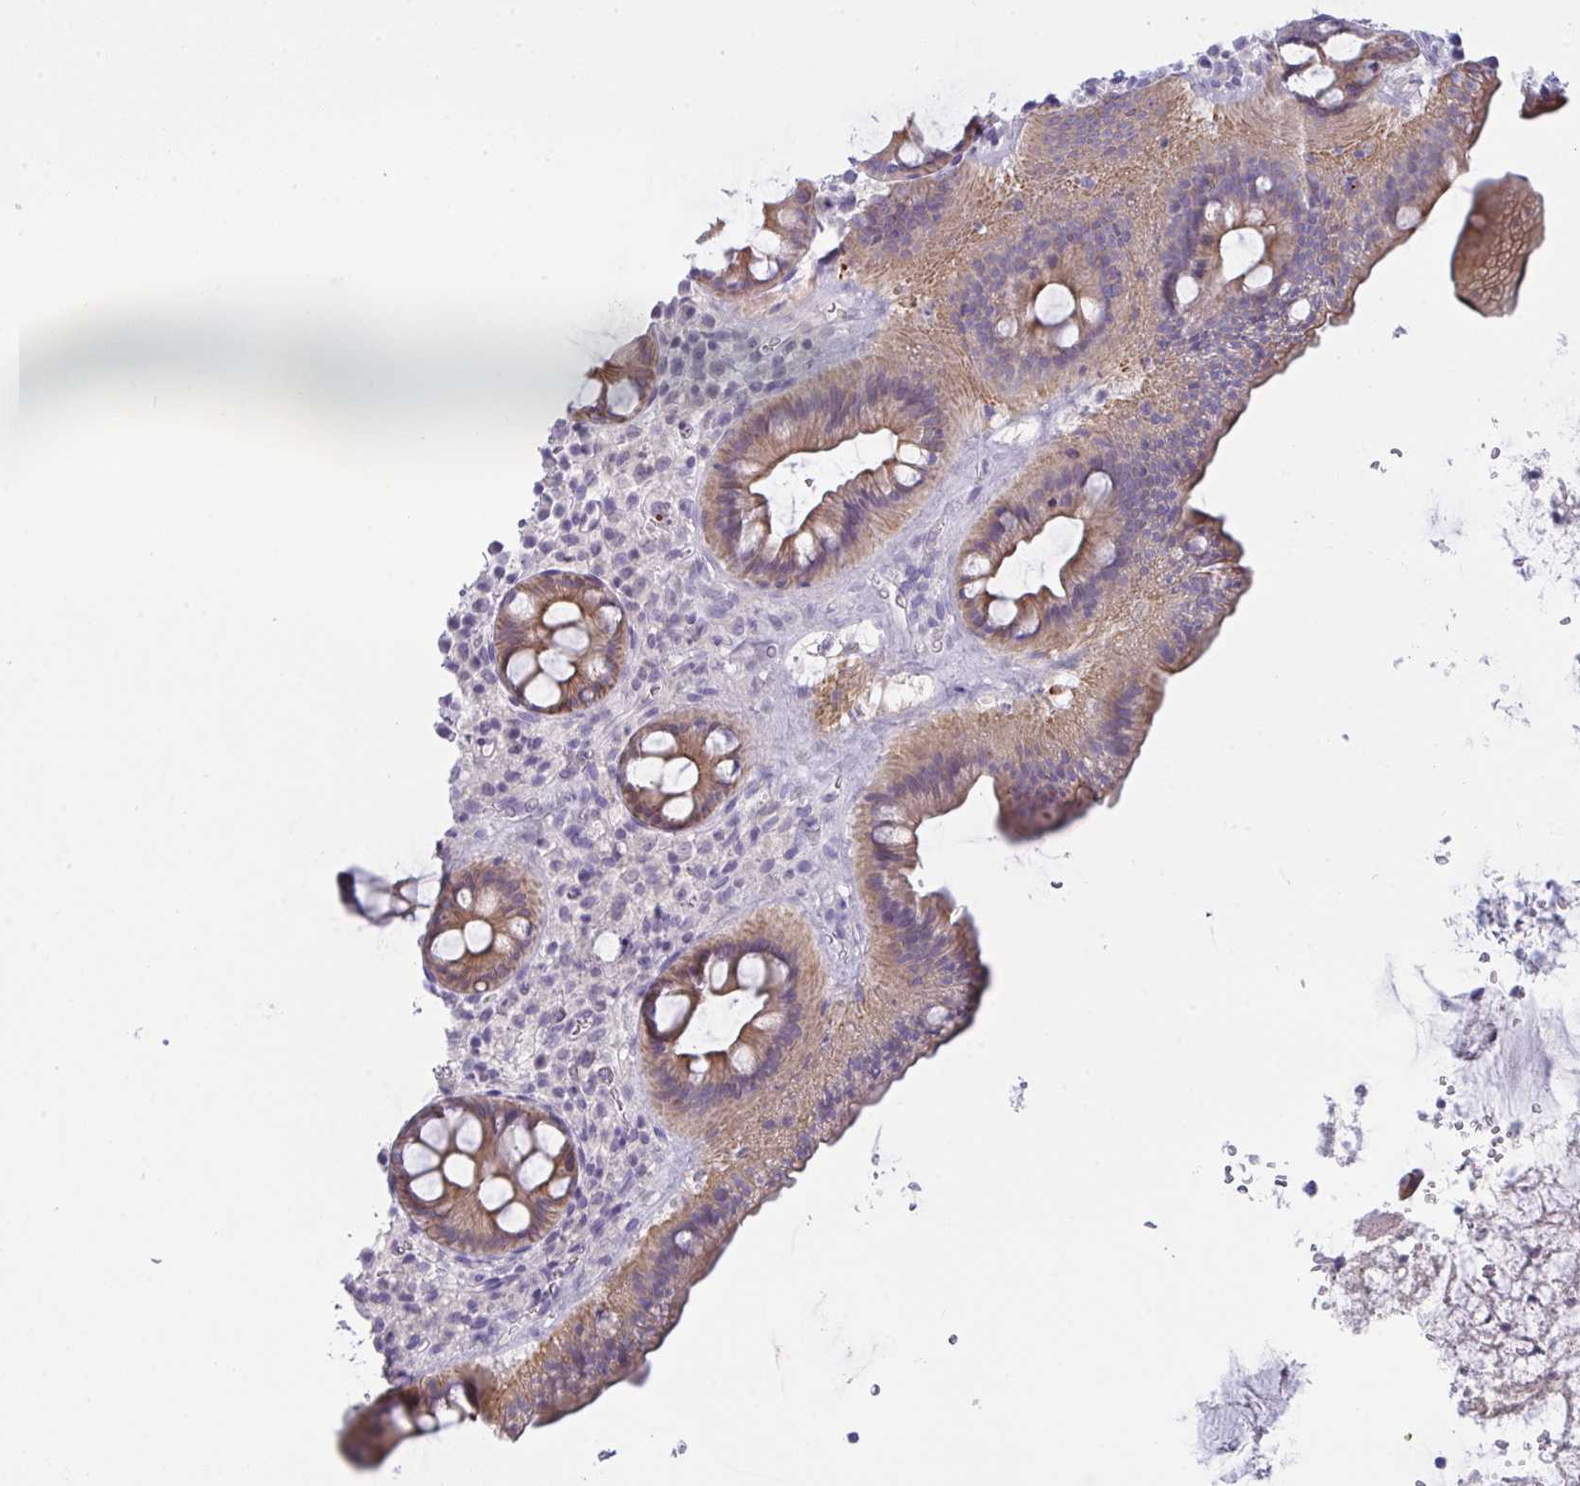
{"staining": {"intensity": "moderate", "quantity": "25%-75%", "location": "cytoplasmic/membranous"}, "tissue": "rectum", "cell_type": "Glandular cells", "image_type": "normal", "snomed": [{"axis": "morphology", "description": "Normal tissue, NOS"}, {"axis": "topography", "description": "Rectum"}], "caption": "Human rectum stained with a protein marker reveals moderate staining in glandular cells.", "gene": "TENT5D", "patient": {"sex": "female", "age": 69}}